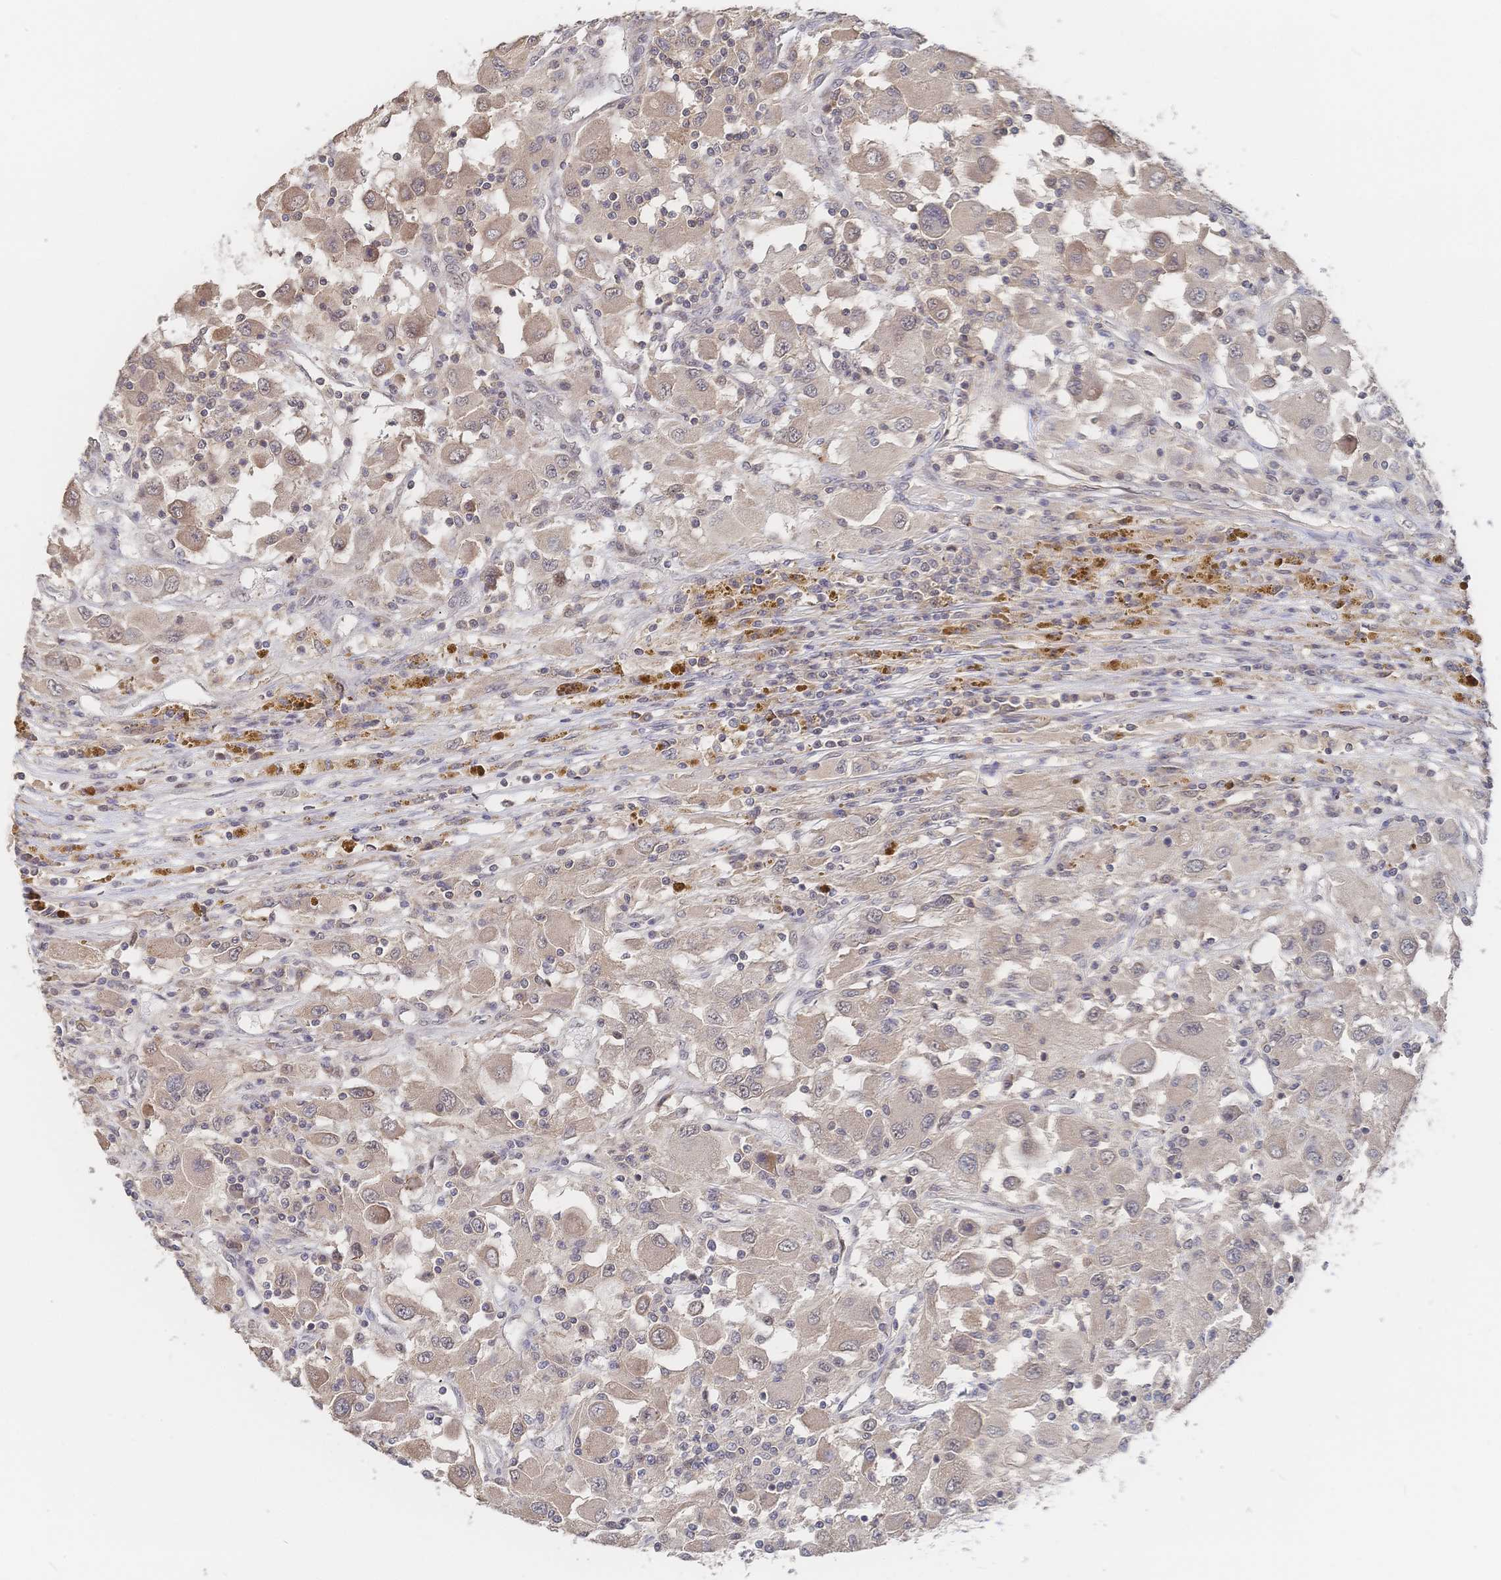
{"staining": {"intensity": "weak", "quantity": "25%-75%", "location": "cytoplasmic/membranous"}, "tissue": "renal cancer", "cell_type": "Tumor cells", "image_type": "cancer", "snomed": [{"axis": "morphology", "description": "Adenocarcinoma, NOS"}, {"axis": "topography", "description": "Kidney"}], "caption": "A low amount of weak cytoplasmic/membranous expression is identified in about 25%-75% of tumor cells in renal adenocarcinoma tissue.", "gene": "LRP5", "patient": {"sex": "female", "age": 67}}